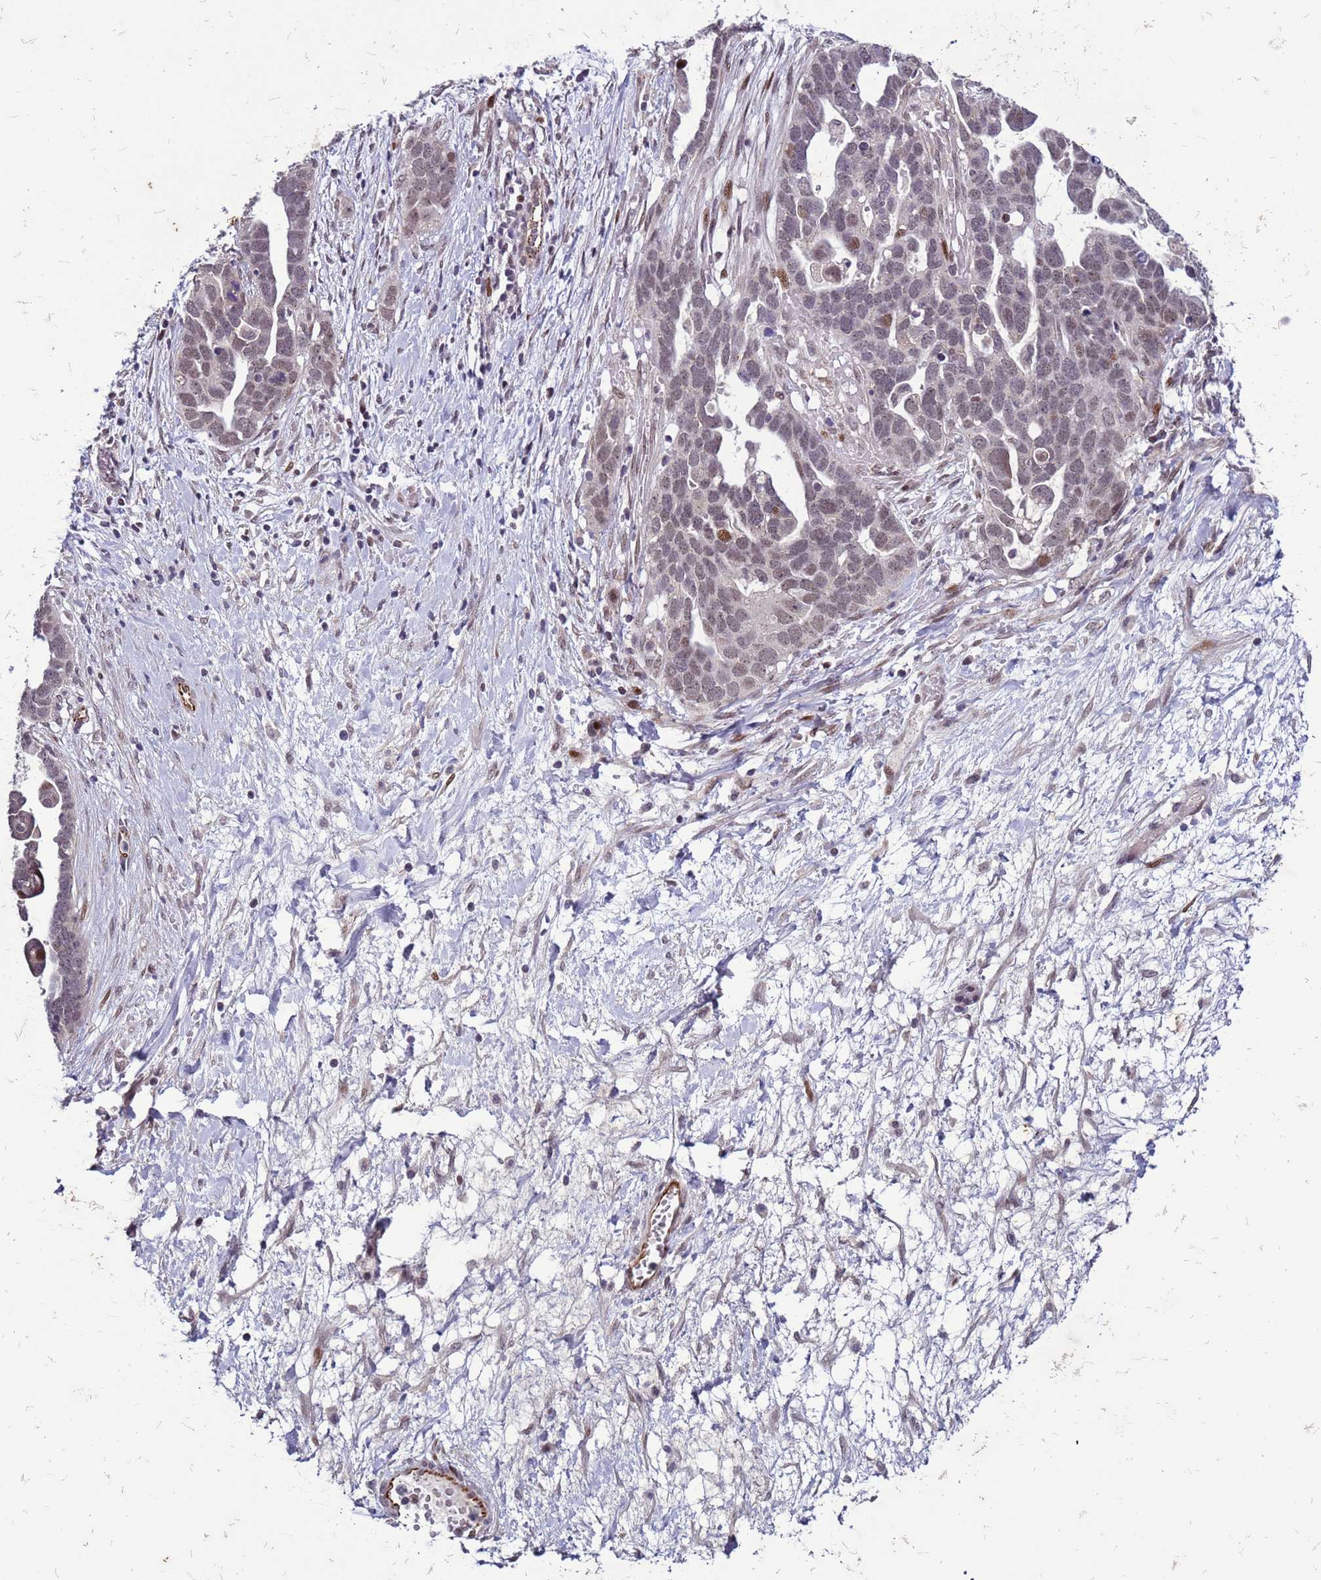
{"staining": {"intensity": "weak", "quantity": "<25%", "location": "nuclear"}, "tissue": "ovarian cancer", "cell_type": "Tumor cells", "image_type": "cancer", "snomed": [{"axis": "morphology", "description": "Cystadenocarcinoma, serous, NOS"}, {"axis": "topography", "description": "Ovary"}], "caption": "Tumor cells show no significant protein positivity in ovarian cancer.", "gene": "SHC3", "patient": {"sex": "female", "age": 54}}